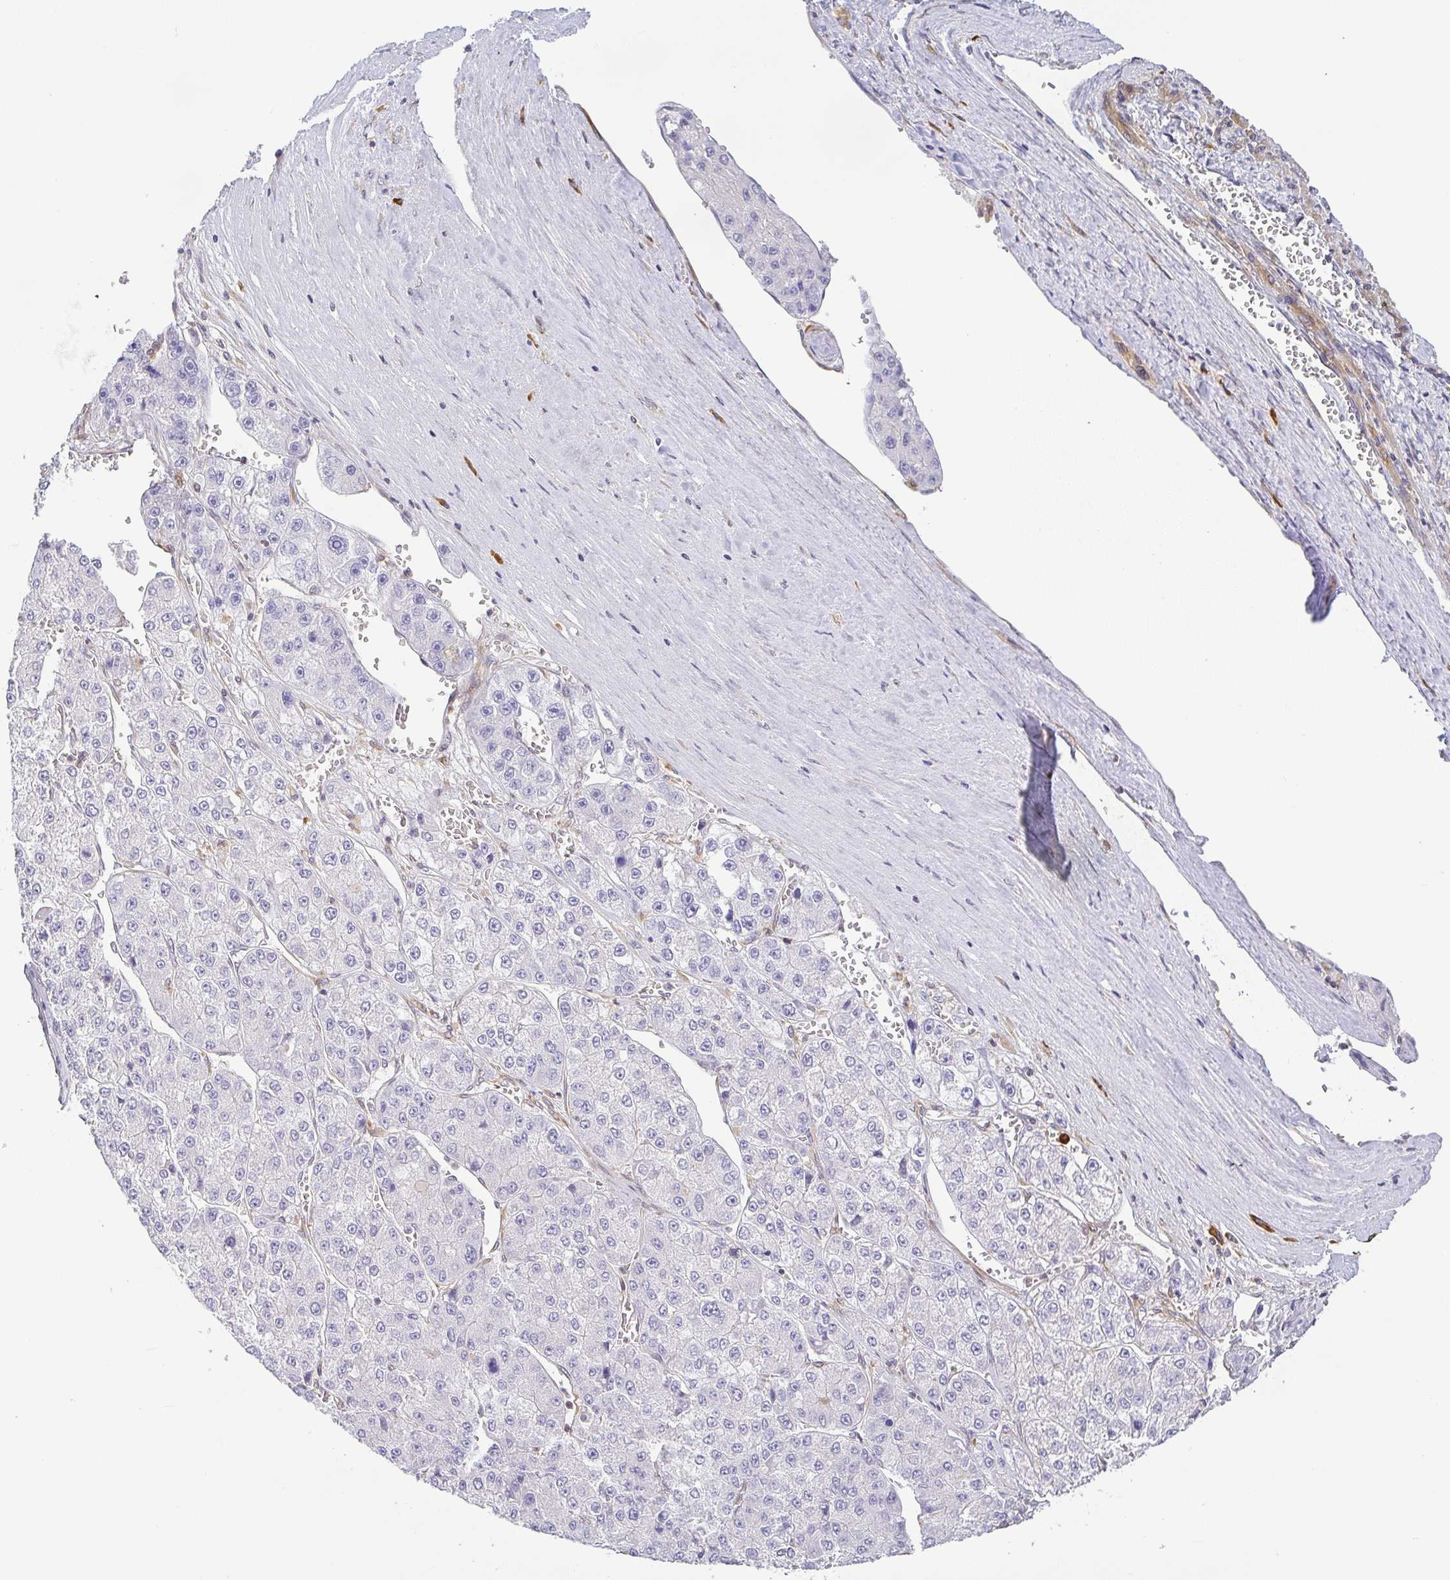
{"staining": {"intensity": "negative", "quantity": "none", "location": "none"}, "tissue": "liver cancer", "cell_type": "Tumor cells", "image_type": "cancer", "snomed": [{"axis": "morphology", "description": "Carcinoma, Hepatocellular, NOS"}, {"axis": "topography", "description": "Liver"}], "caption": "Tumor cells show no significant protein expression in liver hepatocellular carcinoma.", "gene": "DERL2", "patient": {"sex": "female", "age": 73}}